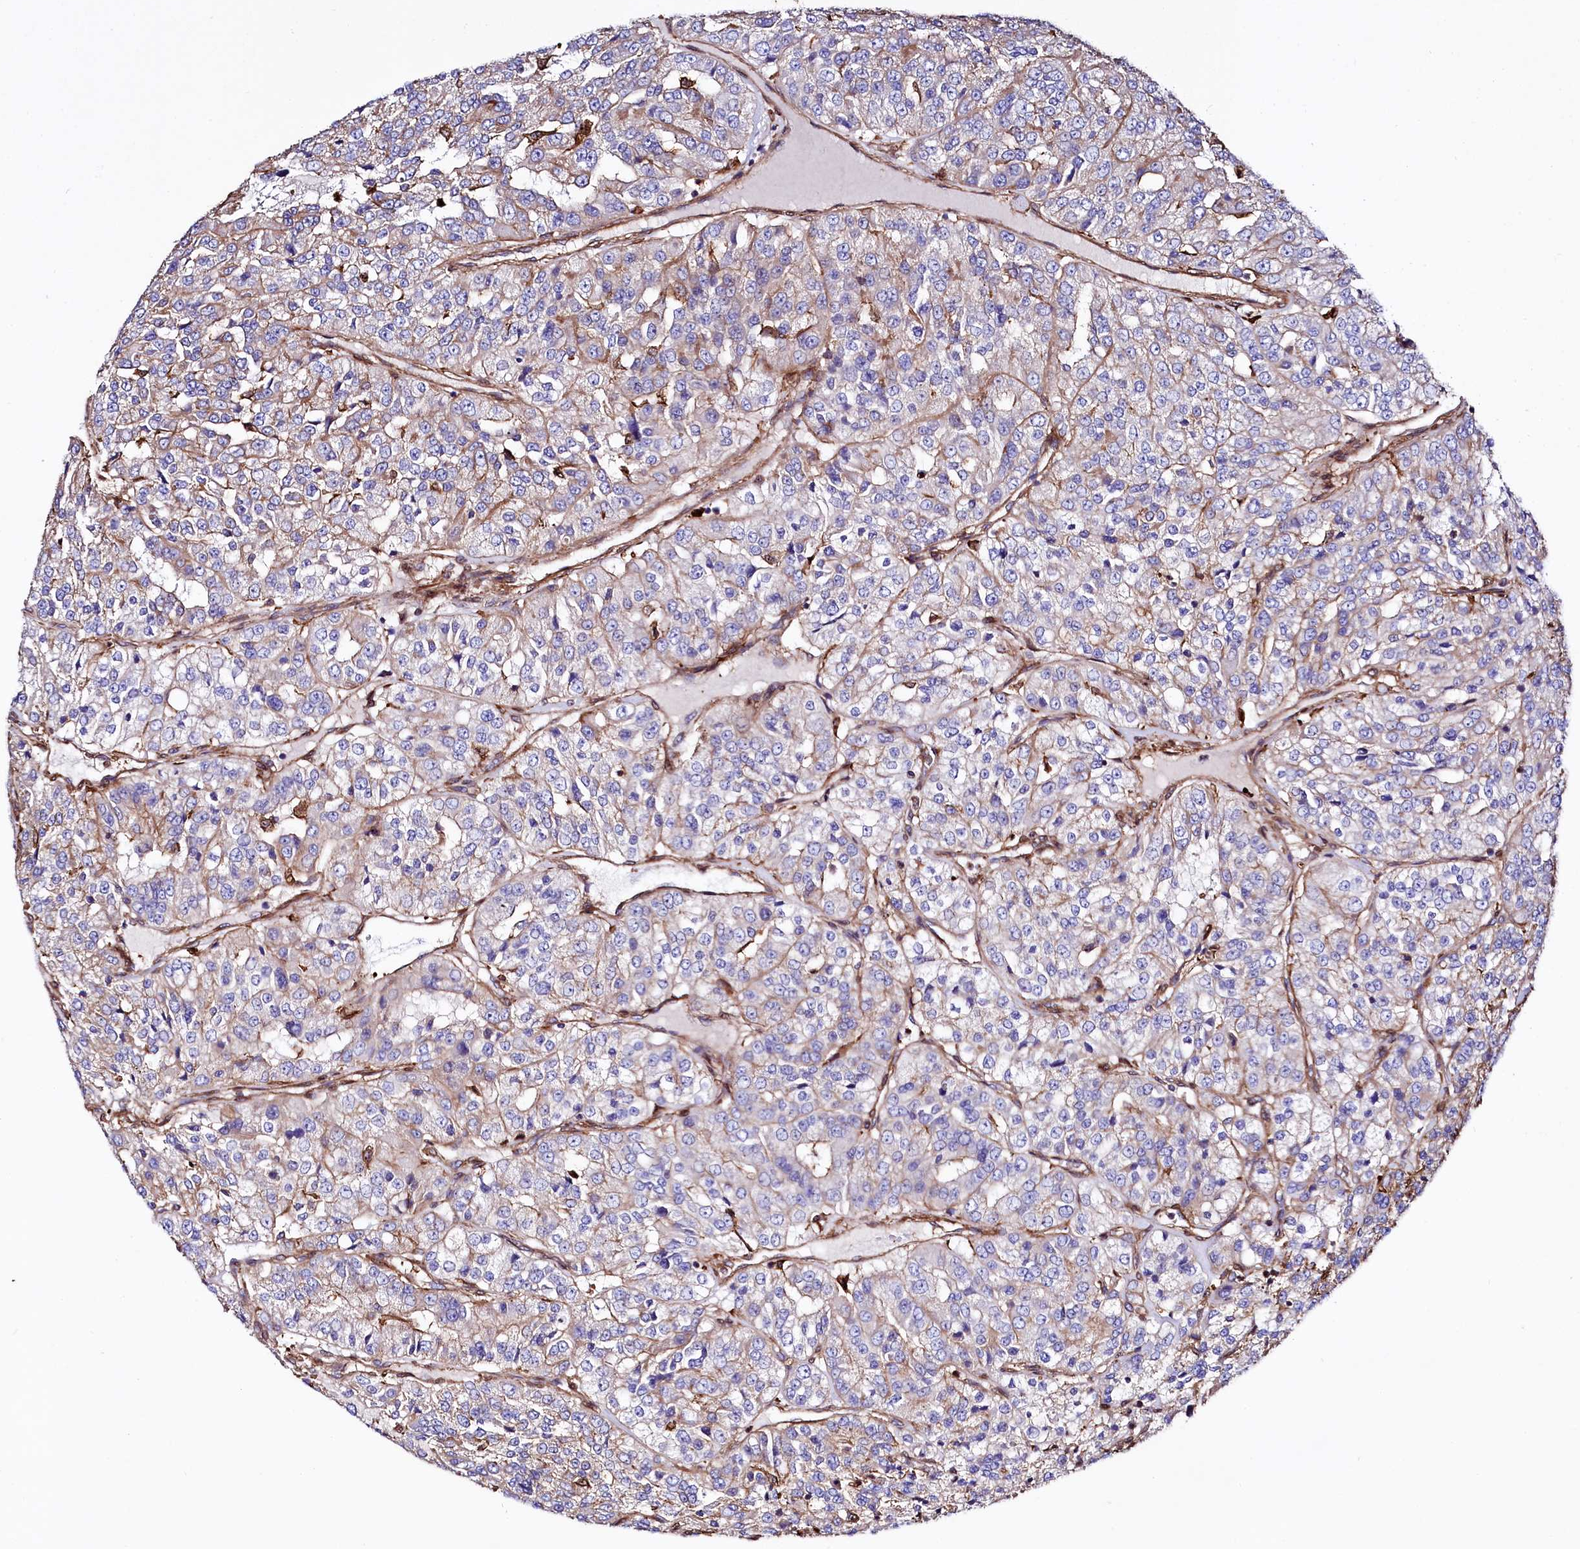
{"staining": {"intensity": "weak", "quantity": "<25%", "location": "cytoplasmic/membranous"}, "tissue": "renal cancer", "cell_type": "Tumor cells", "image_type": "cancer", "snomed": [{"axis": "morphology", "description": "Adenocarcinoma, NOS"}, {"axis": "topography", "description": "Kidney"}], "caption": "This is an IHC photomicrograph of renal cancer (adenocarcinoma). There is no staining in tumor cells.", "gene": "STAMBPL1", "patient": {"sex": "female", "age": 63}}